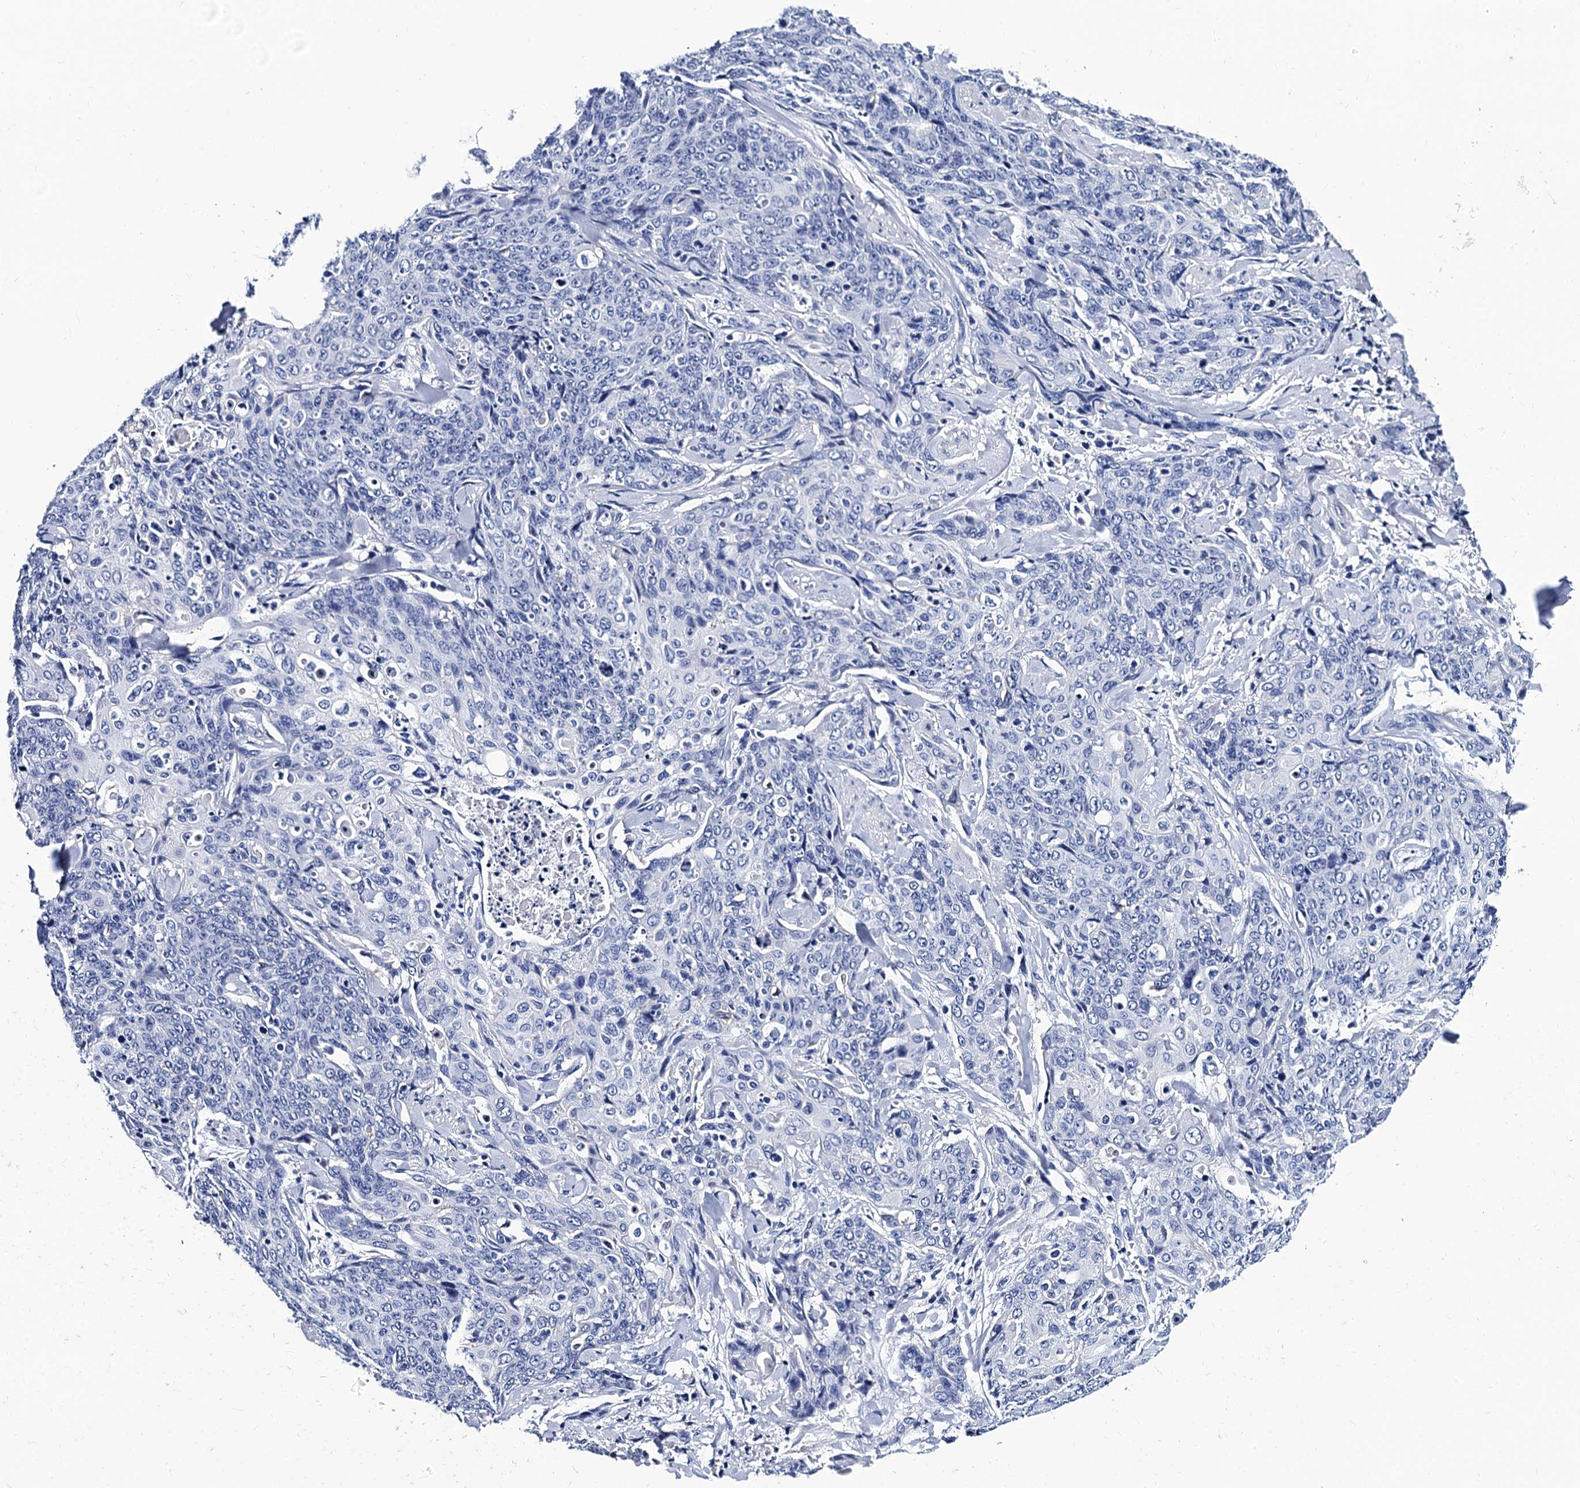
{"staining": {"intensity": "negative", "quantity": "none", "location": "none"}, "tissue": "skin cancer", "cell_type": "Tumor cells", "image_type": "cancer", "snomed": [{"axis": "morphology", "description": "Squamous cell carcinoma, NOS"}, {"axis": "topography", "description": "Skin"}, {"axis": "topography", "description": "Vulva"}], "caption": "A photomicrograph of human skin cancer is negative for staining in tumor cells.", "gene": "LRRC30", "patient": {"sex": "female", "age": 85}}